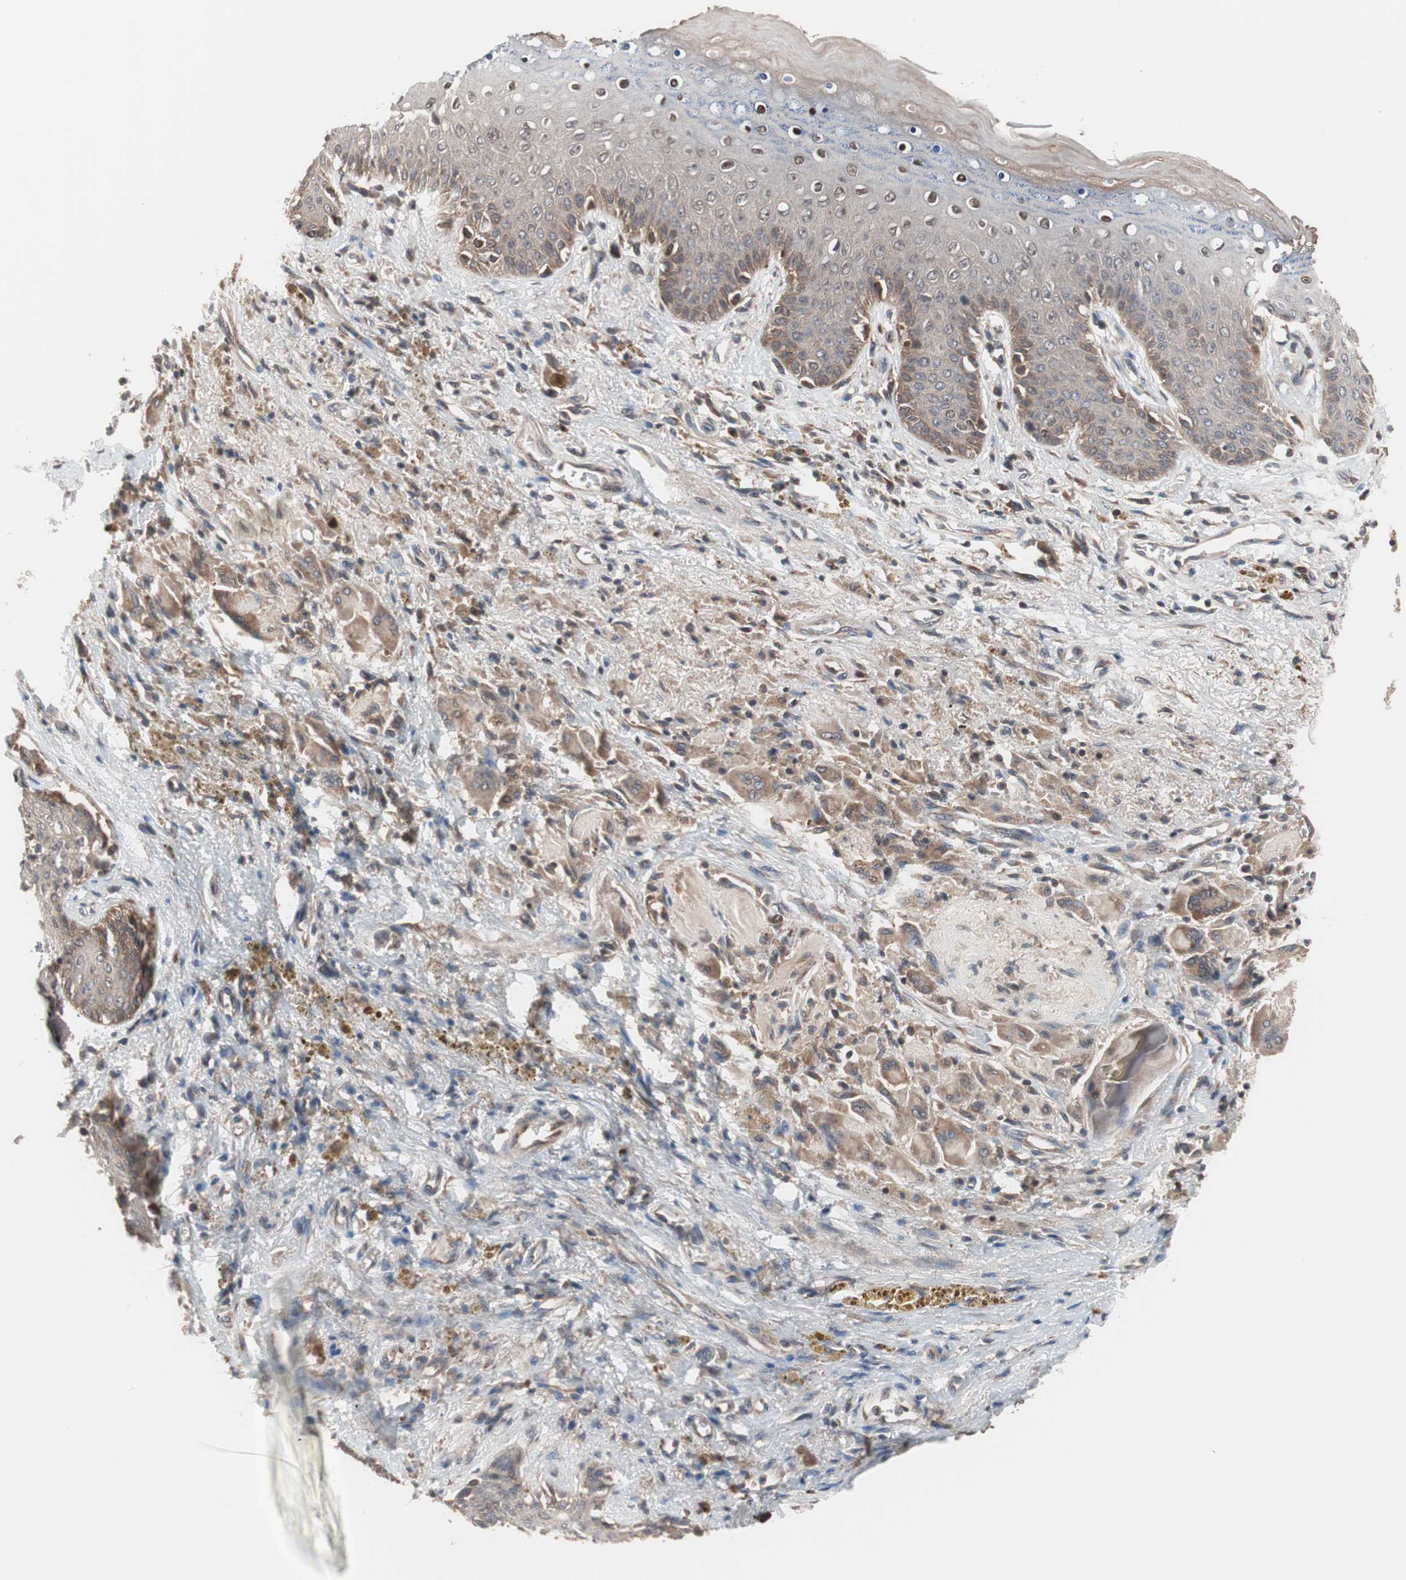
{"staining": {"intensity": "weak", "quantity": "25%-75%", "location": "cytoplasmic/membranous,nuclear"}, "tissue": "skin", "cell_type": "Epidermal cells", "image_type": "normal", "snomed": [{"axis": "morphology", "description": "Normal tissue, NOS"}, {"axis": "topography", "description": "Anal"}], "caption": "Protein staining of normal skin exhibits weak cytoplasmic/membranous,nuclear staining in approximately 25%-75% of epidermal cells.", "gene": "IRS1", "patient": {"sex": "female", "age": 46}}